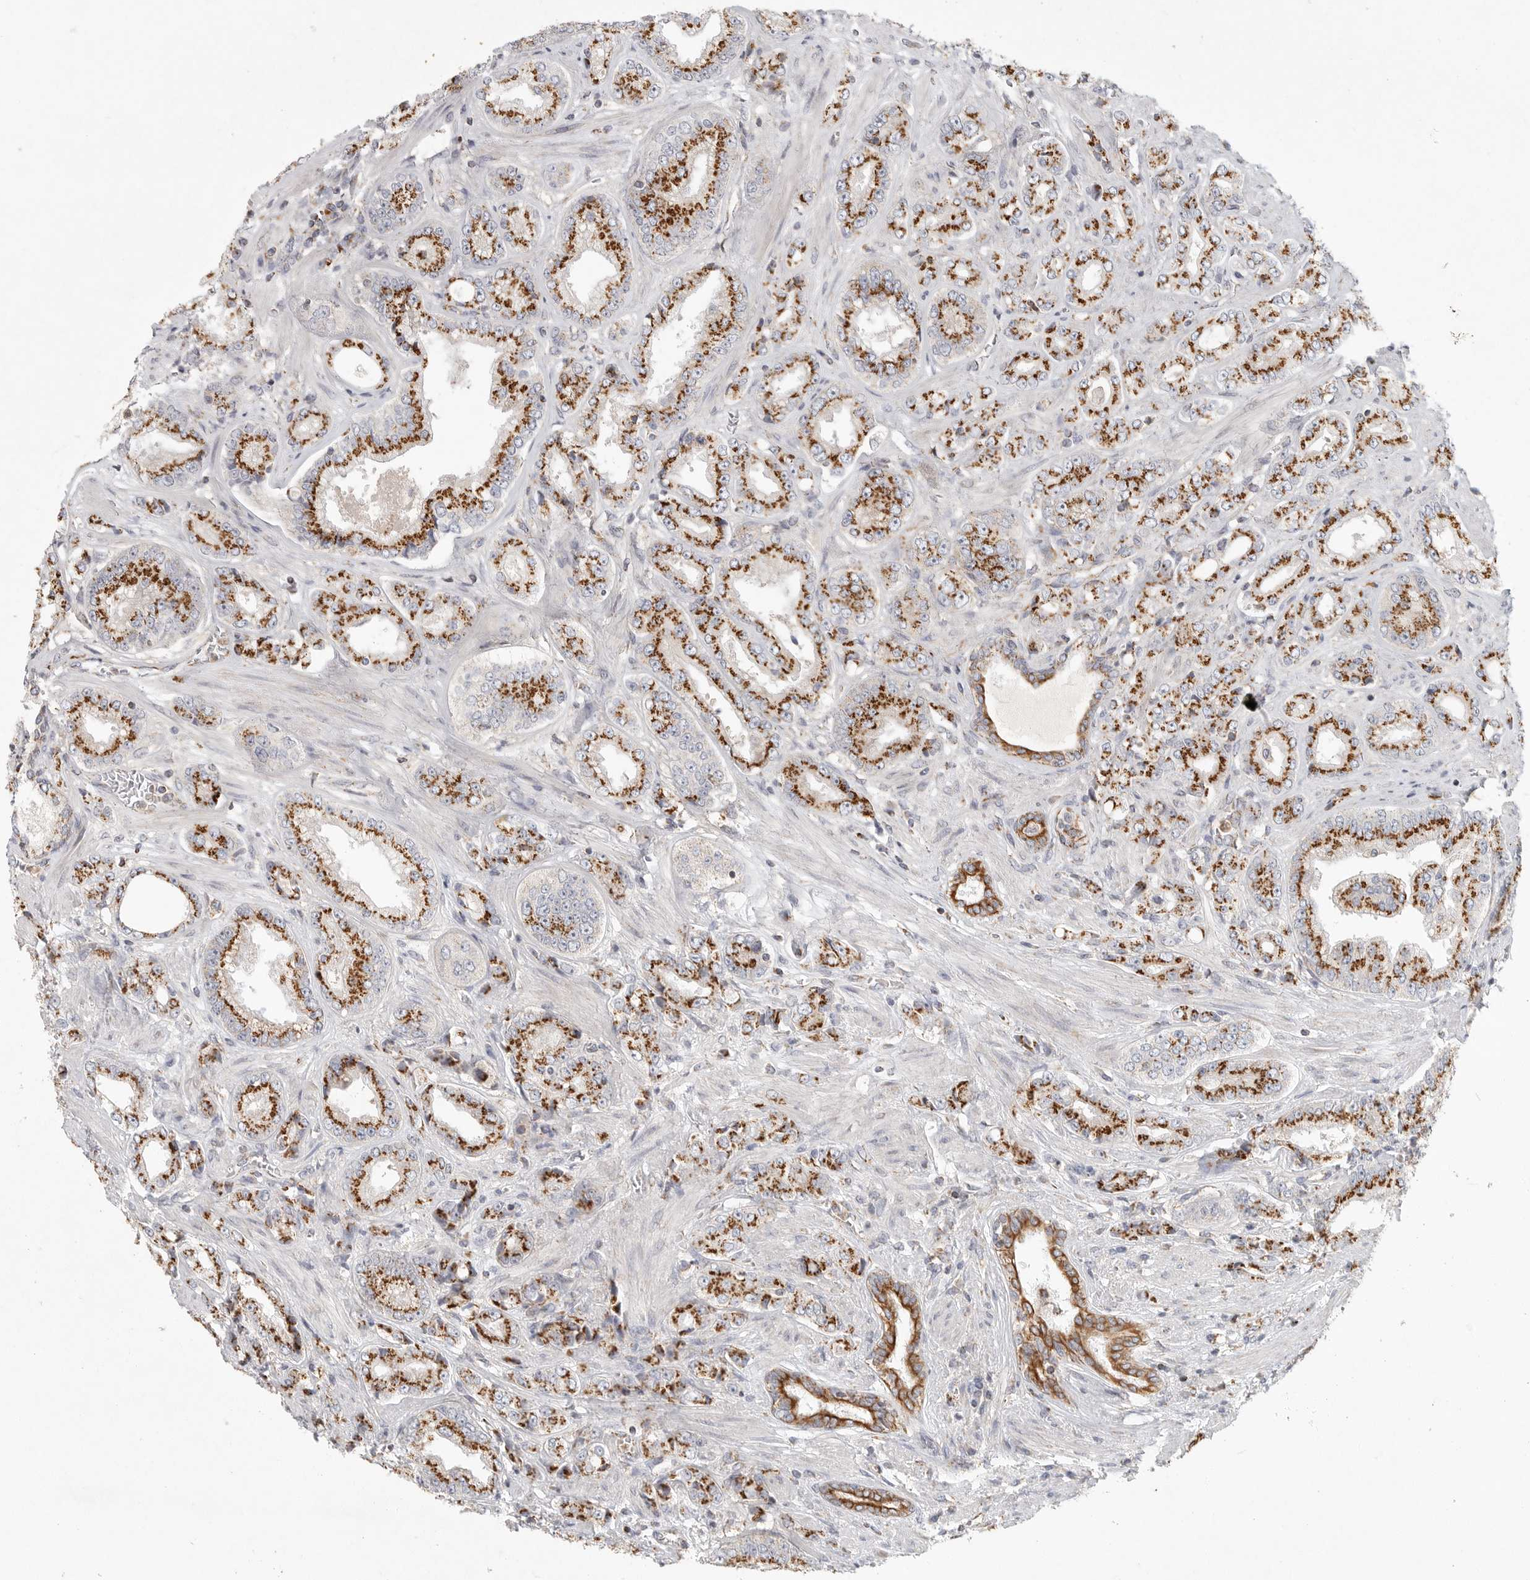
{"staining": {"intensity": "strong", "quantity": ">75%", "location": "cytoplasmic/membranous"}, "tissue": "prostate cancer", "cell_type": "Tumor cells", "image_type": "cancer", "snomed": [{"axis": "morphology", "description": "Adenocarcinoma, High grade"}, {"axis": "topography", "description": "Prostate"}], "caption": "This is a photomicrograph of immunohistochemistry (IHC) staining of prostate high-grade adenocarcinoma, which shows strong staining in the cytoplasmic/membranous of tumor cells.", "gene": "SLC25A26", "patient": {"sex": "male", "age": 61}}